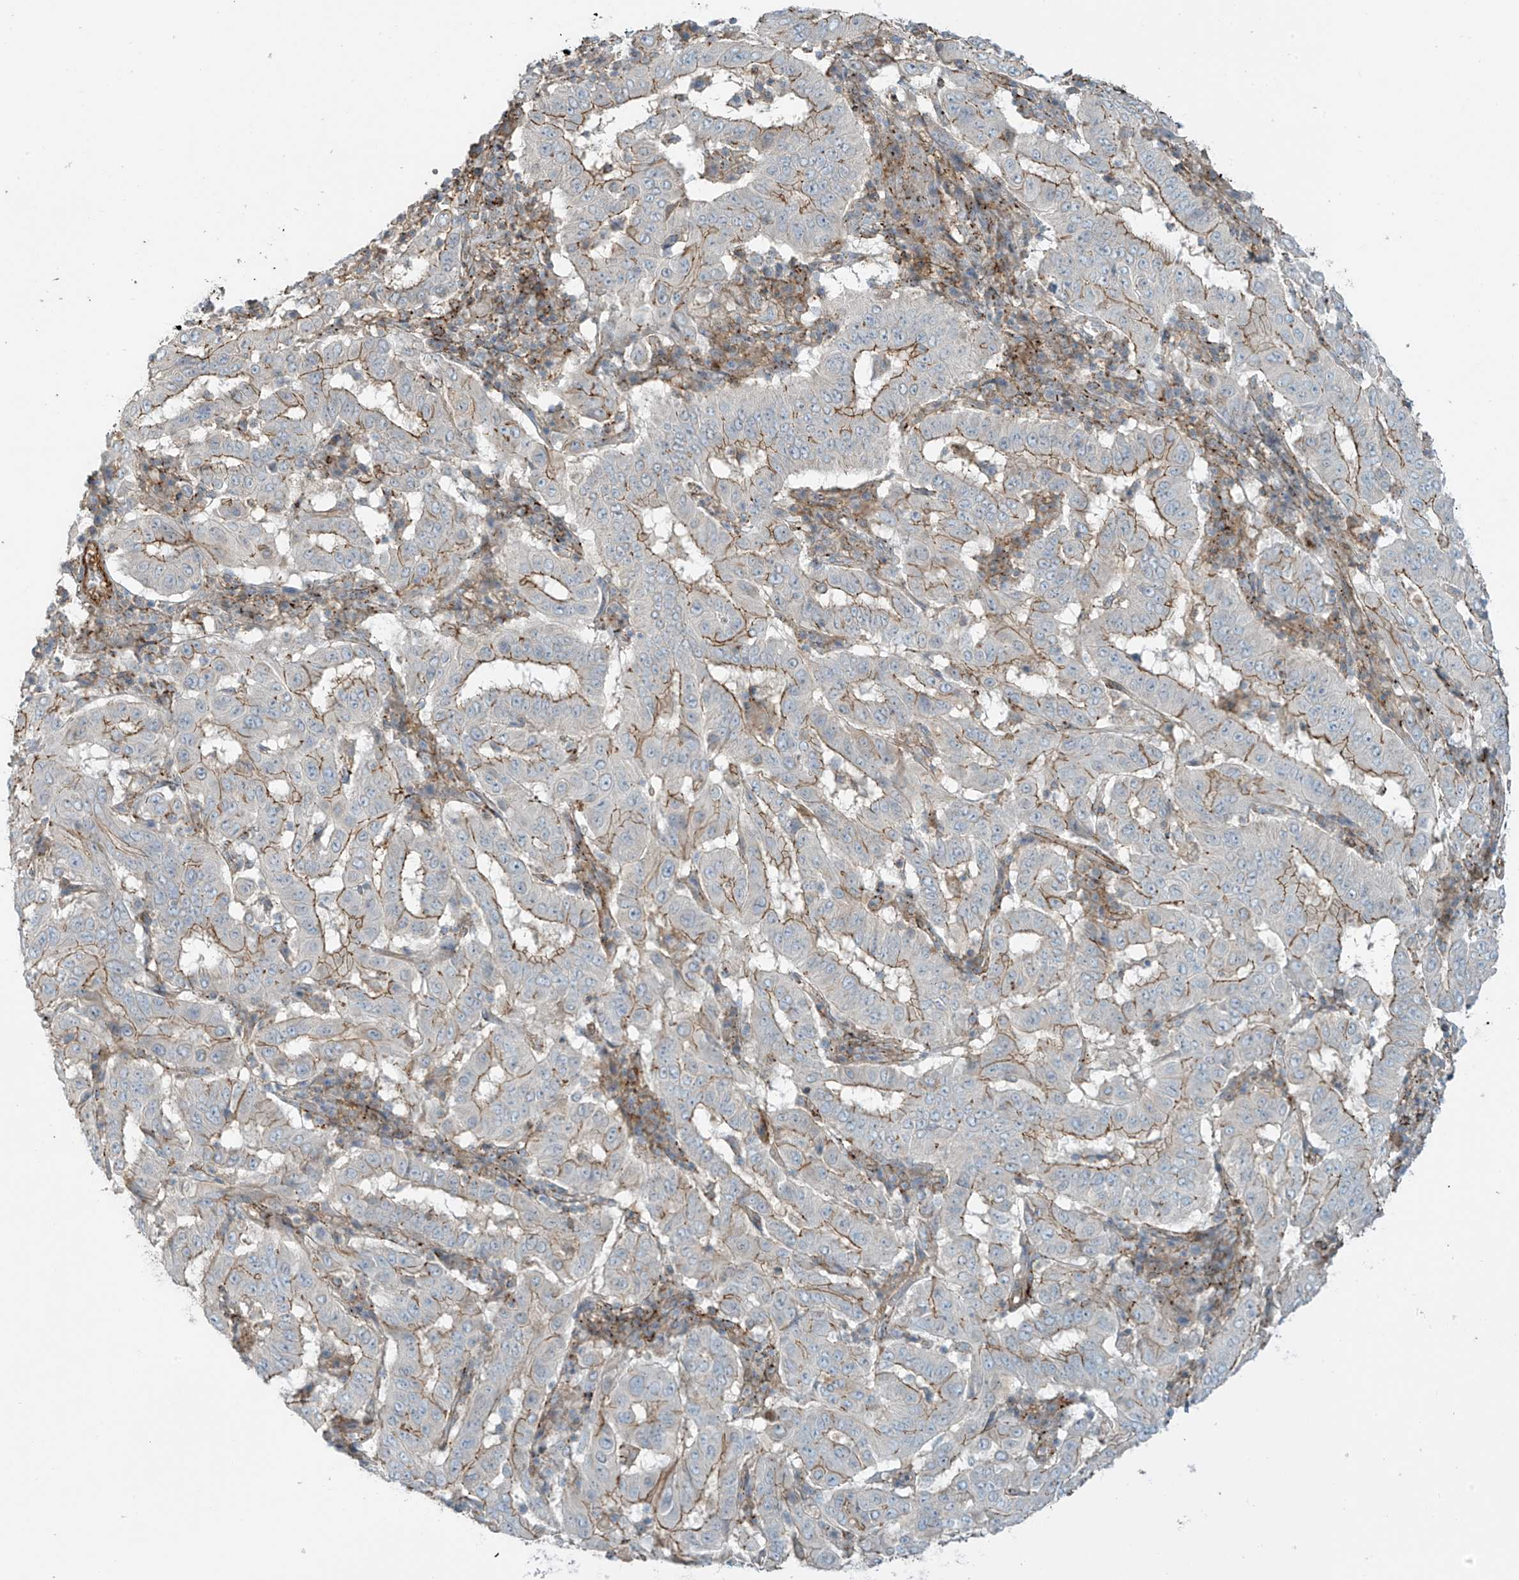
{"staining": {"intensity": "moderate", "quantity": ">75%", "location": "cytoplasmic/membranous"}, "tissue": "pancreatic cancer", "cell_type": "Tumor cells", "image_type": "cancer", "snomed": [{"axis": "morphology", "description": "Adenocarcinoma, NOS"}, {"axis": "topography", "description": "Pancreas"}], "caption": "Tumor cells display medium levels of moderate cytoplasmic/membranous positivity in about >75% of cells in pancreatic cancer.", "gene": "SLC9A2", "patient": {"sex": "male", "age": 63}}